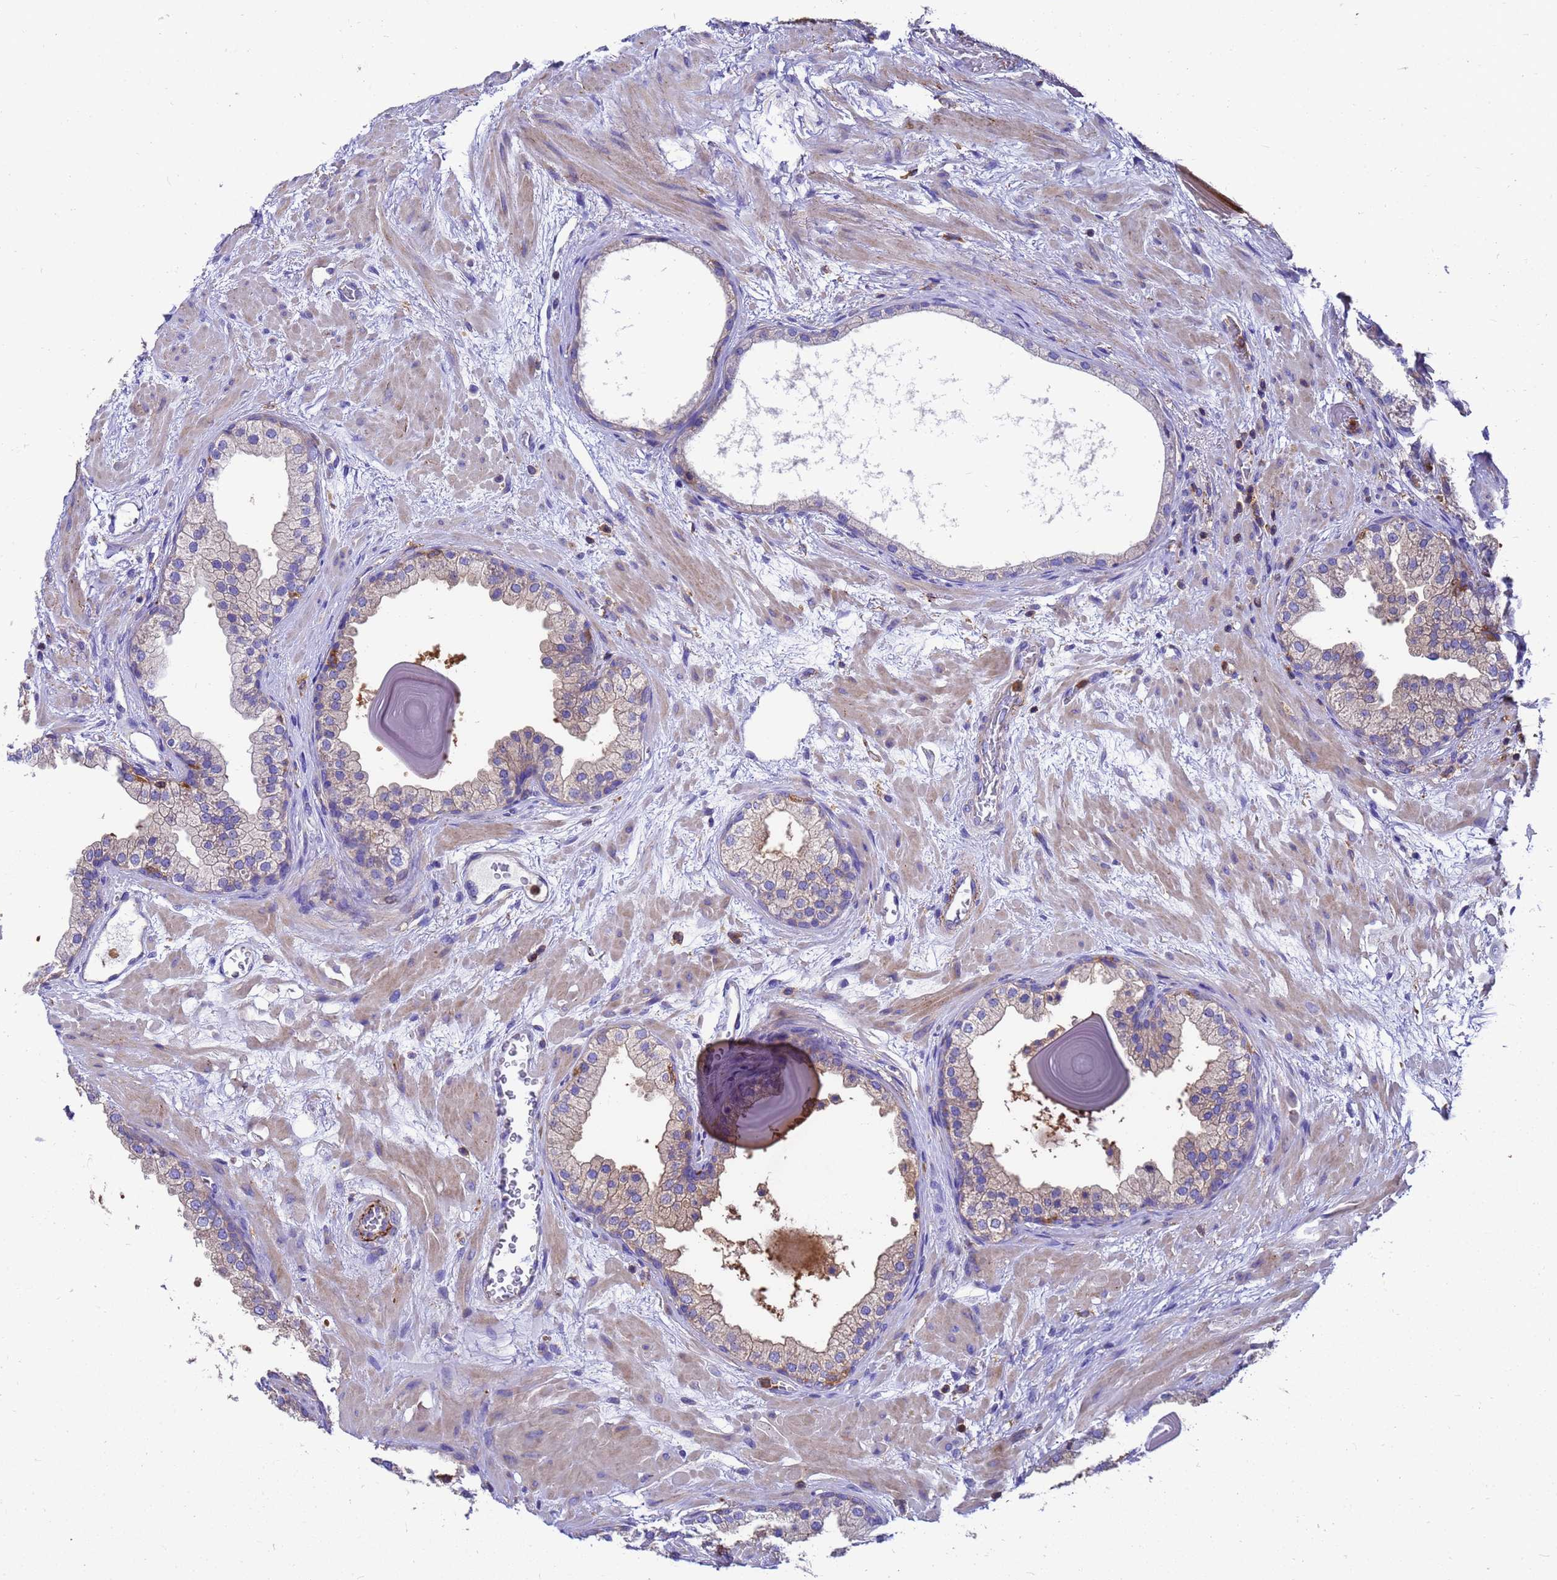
{"staining": {"intensity": "weak", "quantity": "<25%", "location": "cytoplasmic/membranous"}, "tissue": "prostate", "cell_type": "Glandular cells", "image_type": "normal", "snomed": [{"axis": "morphology", "description": "Normal tissue, NOS"}, {"axis": "topography", "description": "Prostate"}], "caption": "IHC photomicrograph of unremarkable human prostate stained for a protein (brown), which reveals no positivity in glandular cells. (Brightfield microscopy of DAB IHC at high magnification).", "gene": "ZNF235", "patient": {"sex": "male", "age": 48}}